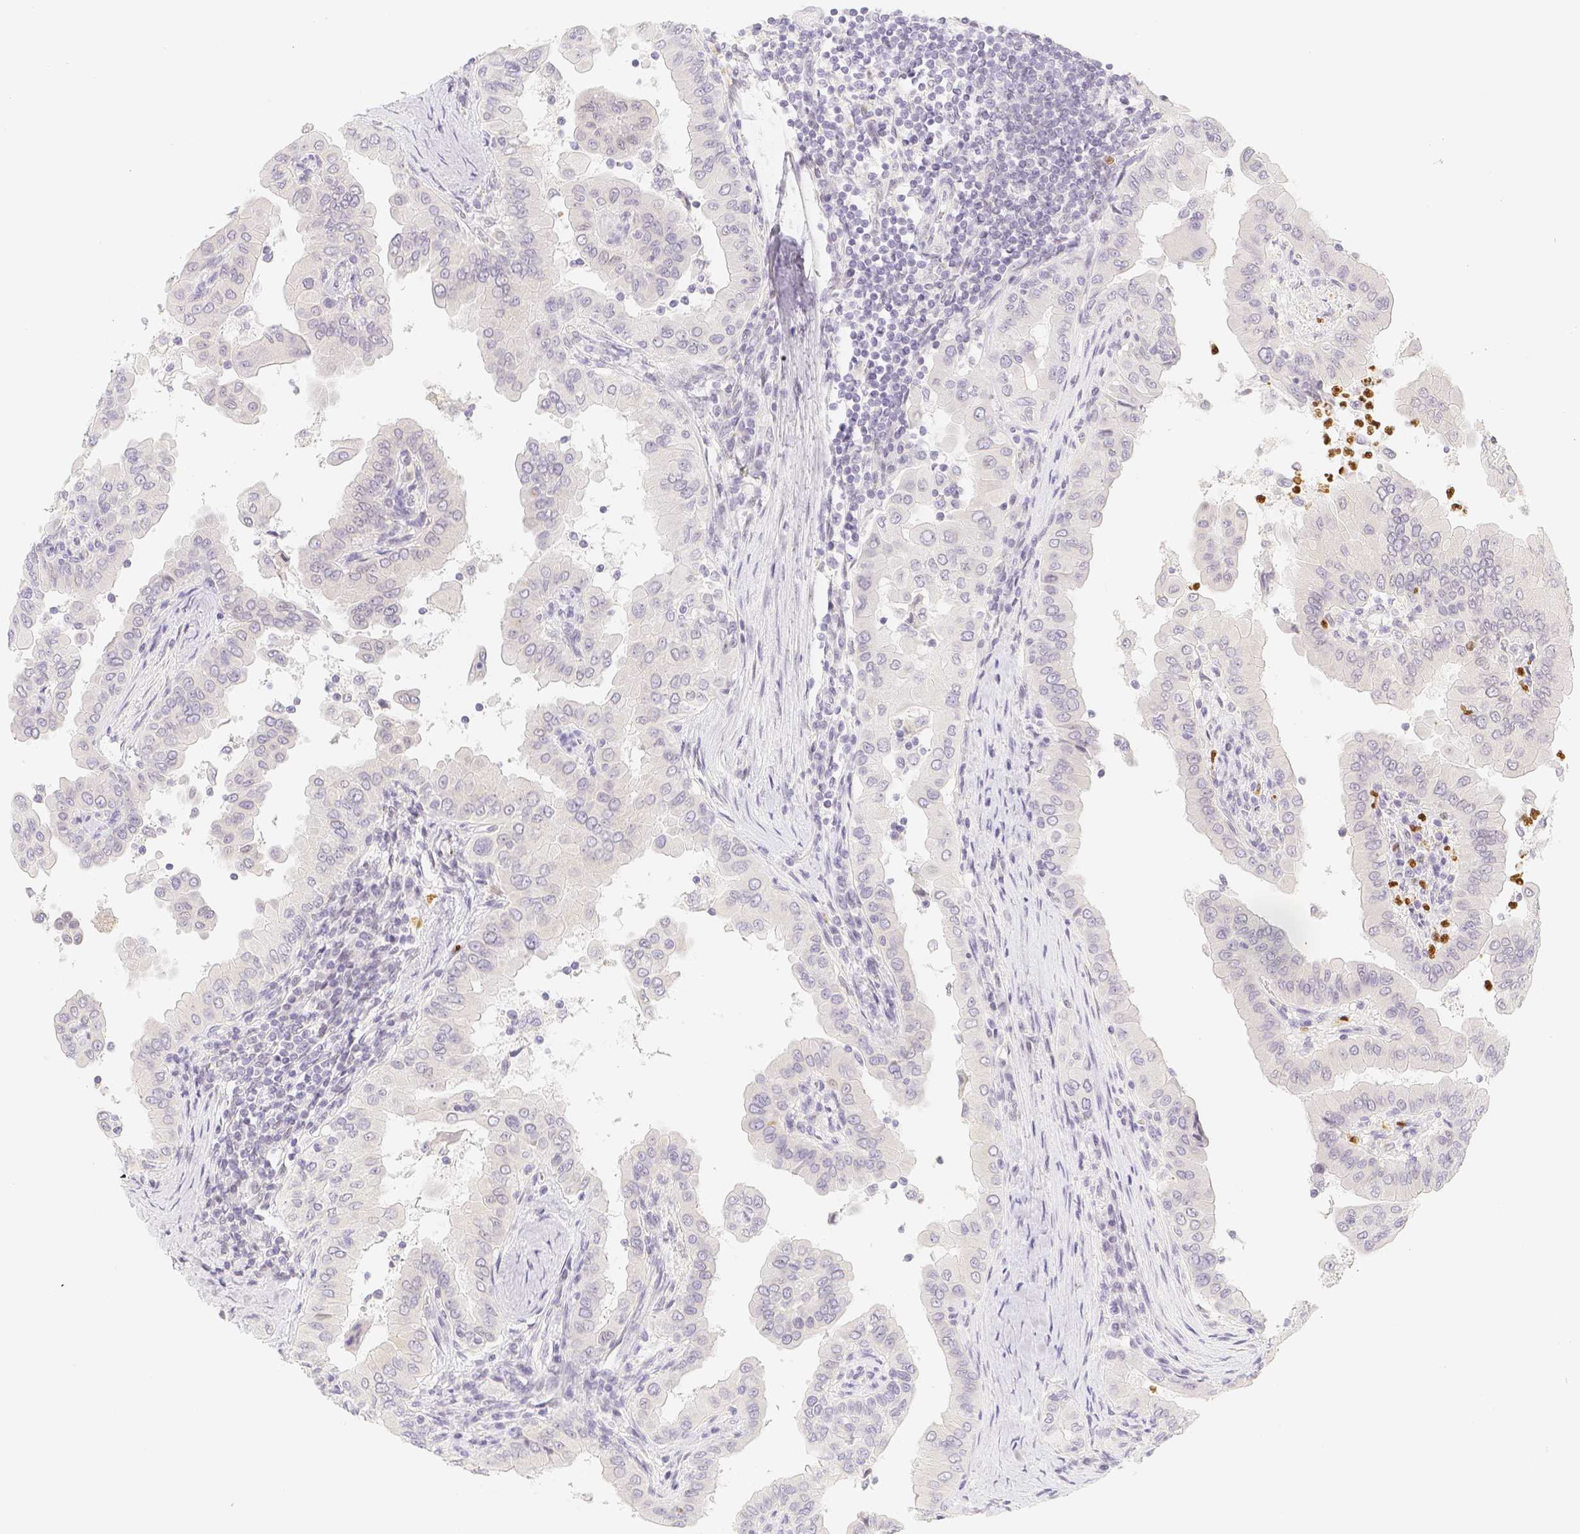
{"staining": {"intensity": "negative", "quantity": "none", "location": "none"}, "tissue": "thyroid cancer", "cell_type": "Tumor cells", "image_type": "cancer", "snomed": [{"axis": "morphology", "description": "Papillary adenocarcinoma, NOS"}, {"axis": "topography", "description": "Thyroid gland"}], "caption": "This is an immunohistochemistry (IHC) image of human thyroid cancer. There is no positivity in tumor cells.", "gene": "PADI4", "patient": {"sex": "male", "age": 33}}